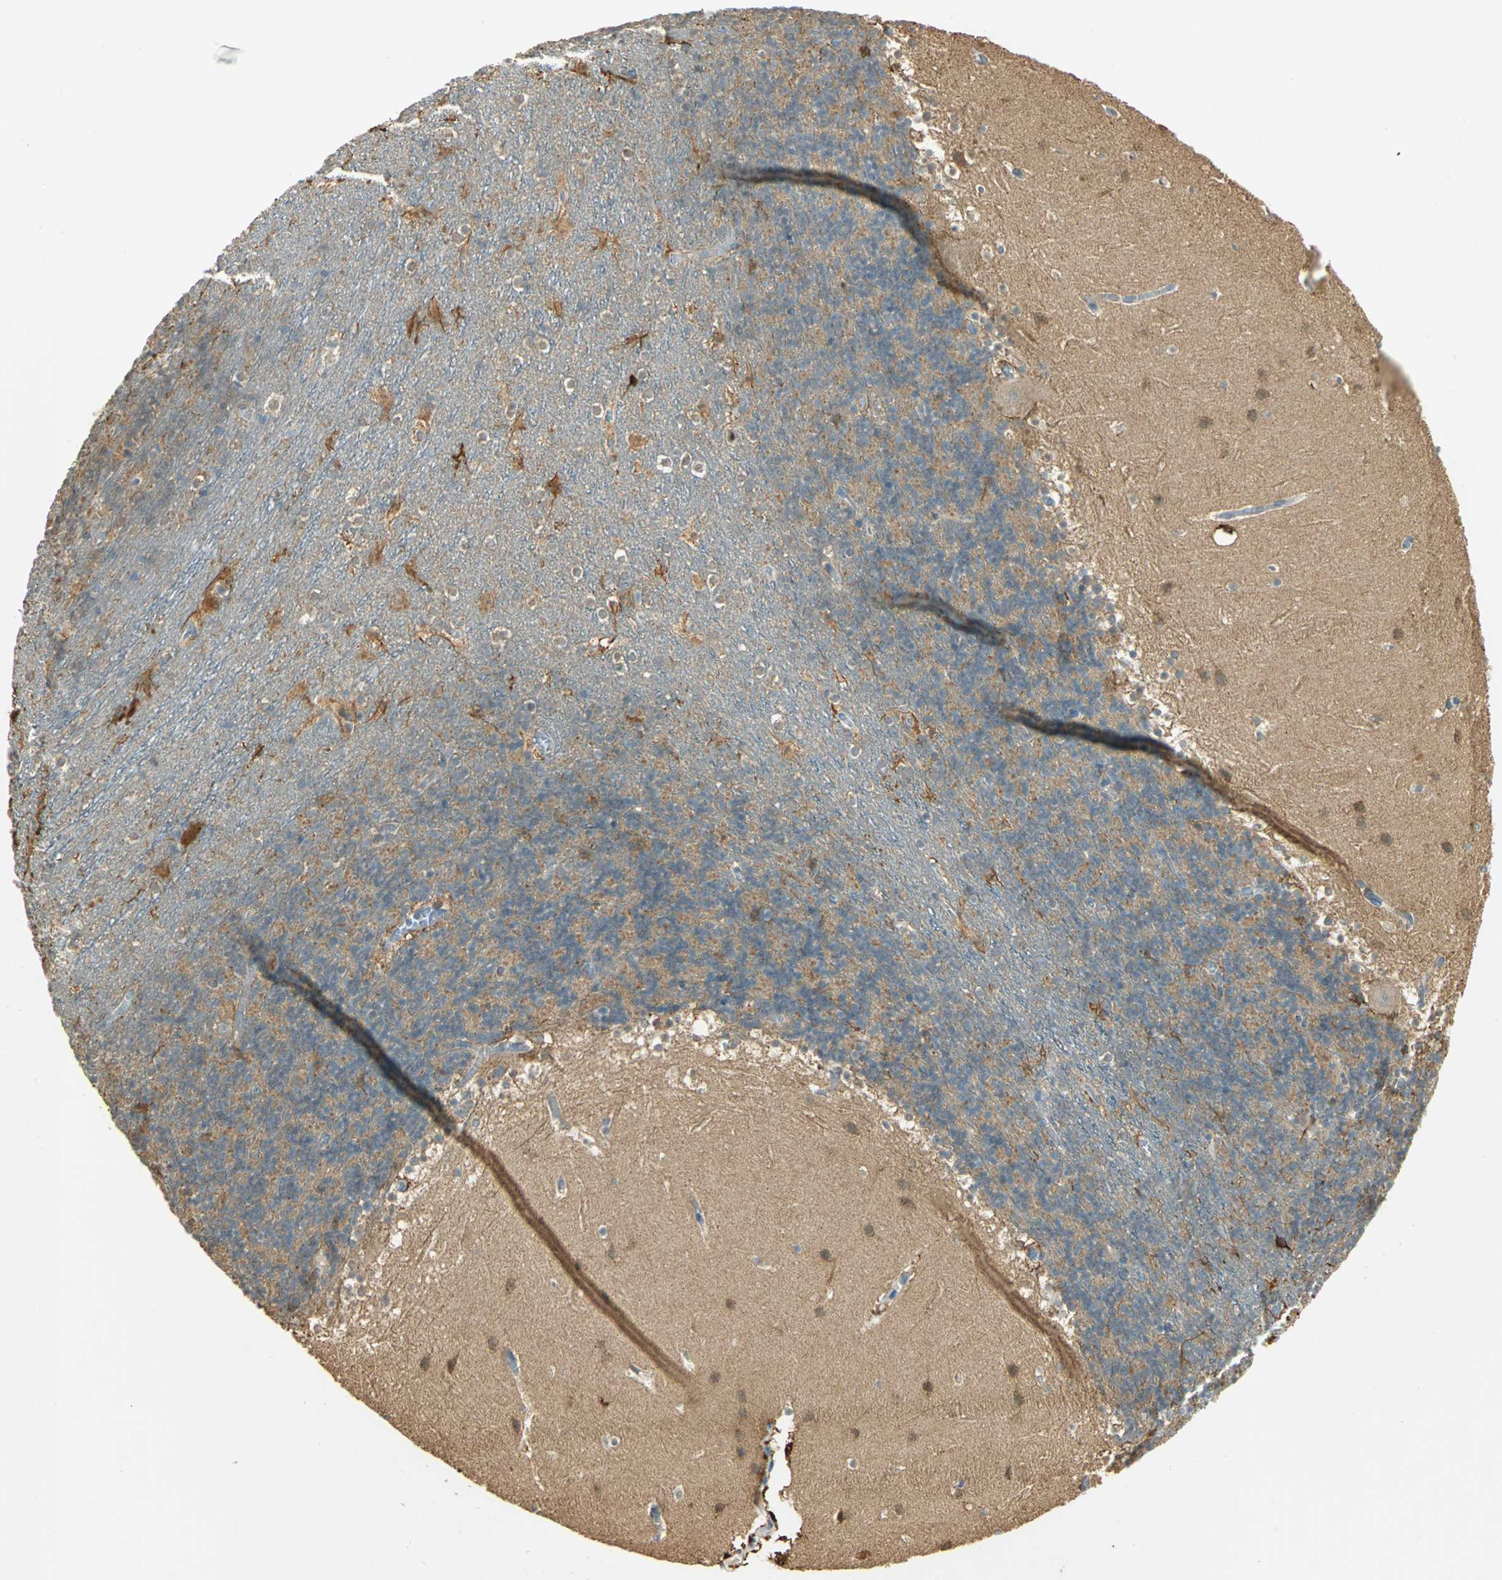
{"staining": {"intensity": "moderate", "quantity": "<25%", "location": "cytoplasmic/membranous"}, "tissue": "cerebellum", "cell_type": "Cells in granular layer", "image_type": "normal", "snomed": [{"axis": "morphology", "description": "Normal tissue, NOS"}, {"axis": "topography", "description": "Cerebellum"}], "caption": "Protein analysis of unremarkable cerebellum displays moderate cytoplasmic/membranous positivity in about <25% of cells in granular layer.", "gene": "BIRC2", "patient": {"sex": "male", "age": 45}}